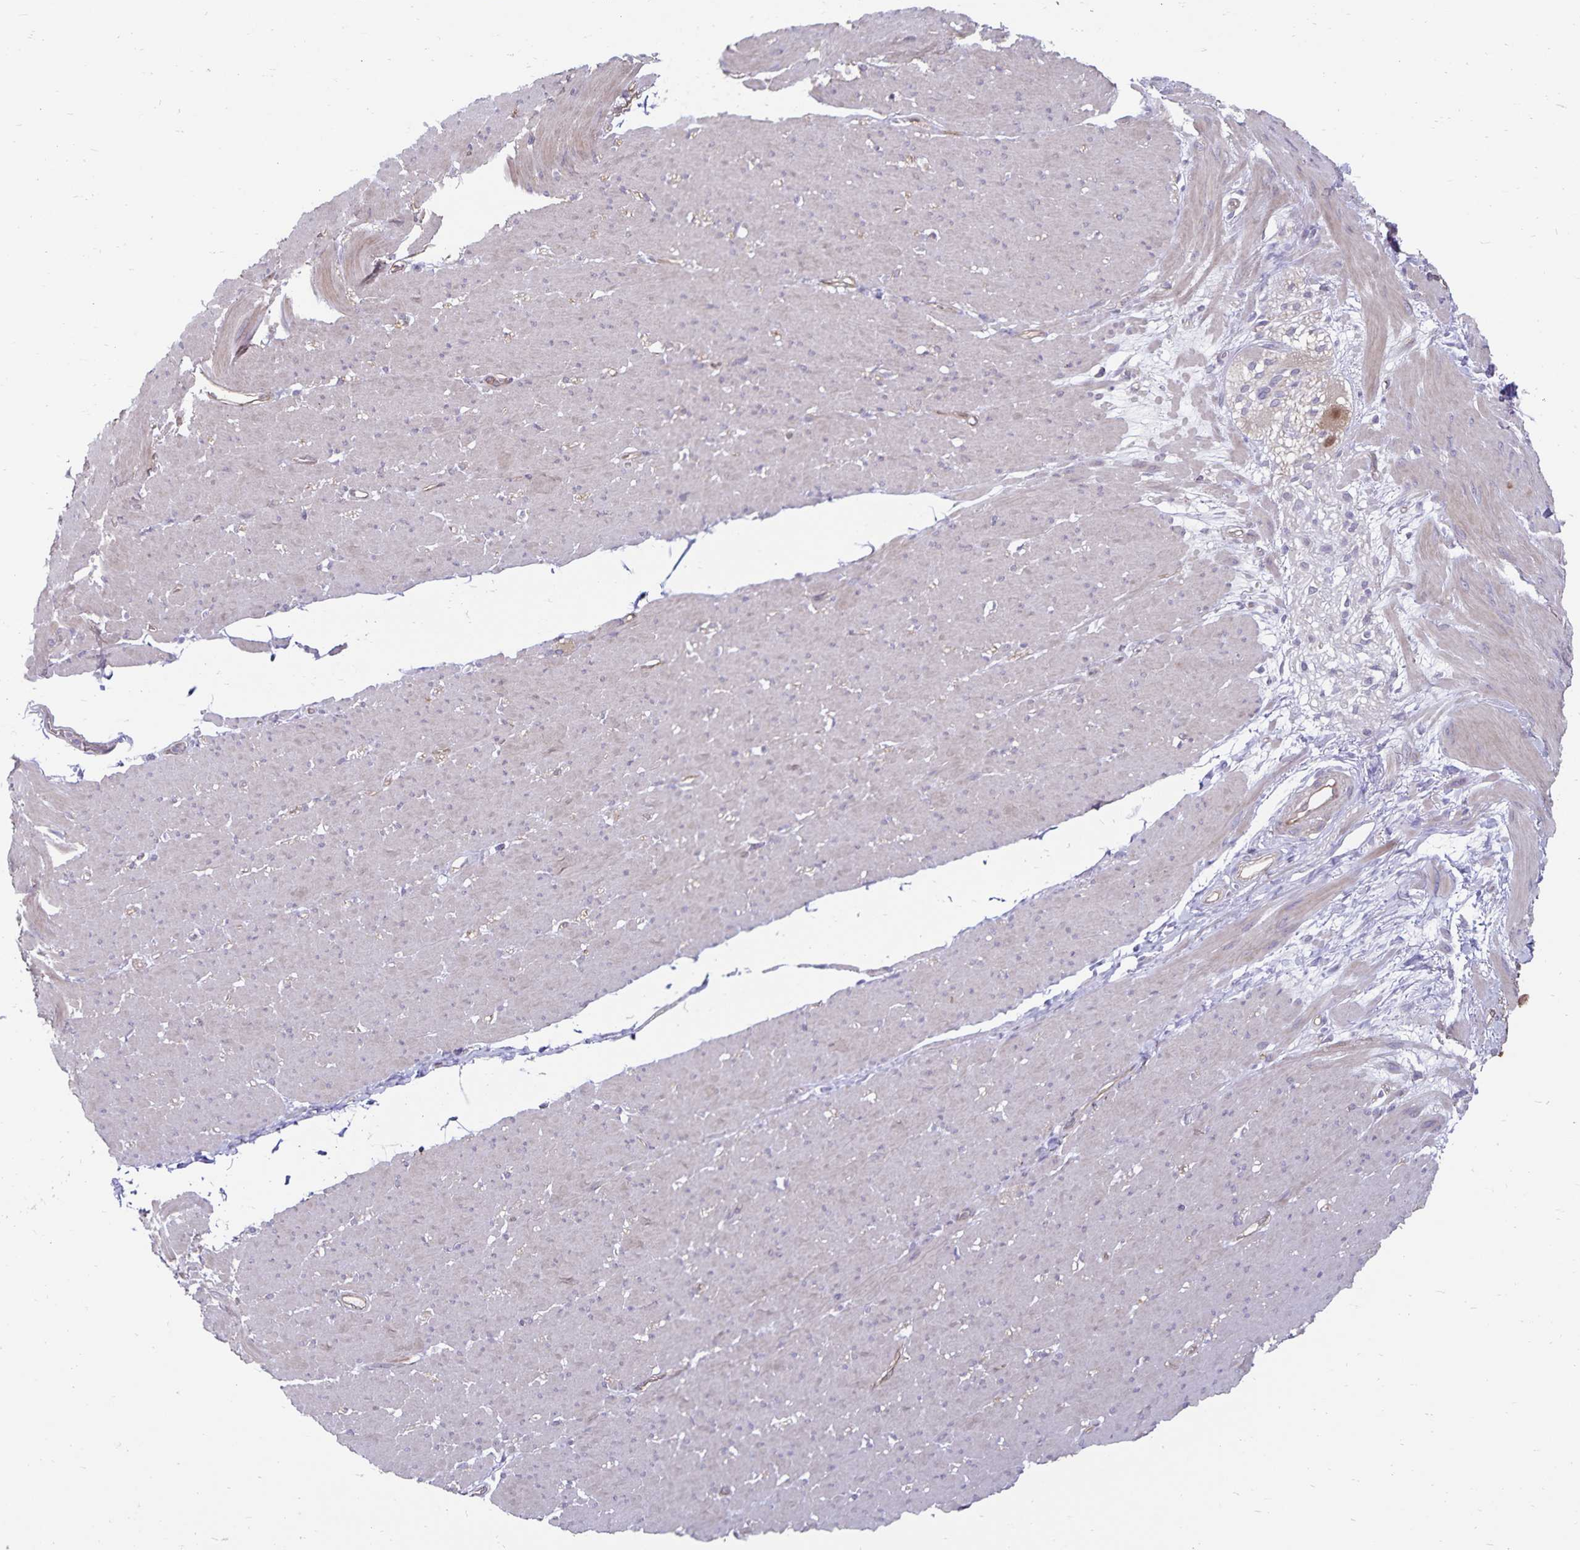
{"staining": {"intensity": "negative", "quantity": "none", "location": "none"}, "tissue": "smooth muscle", "cell_type": "Smooth muscle cells", "image_type": "normal", "snomed": [{"axis": "morphology", "description": "Normal tissue, NOS"}, {"axis": "topography", "description": "Smooth muscle"}, {"axis": "topography", "description": "Rectum"}], "caption": "Immunohistochemical staining of unremarkable human smooth muscle exhibits no significant positivity in smooth muscle cells. (DAB (3,3'-diaminobenzidine) immunohistochemistry (IHC) with hematoxylin counter stain).", "gene": "CDKN2B", "patient": {"sex": "male", "age": 53}}